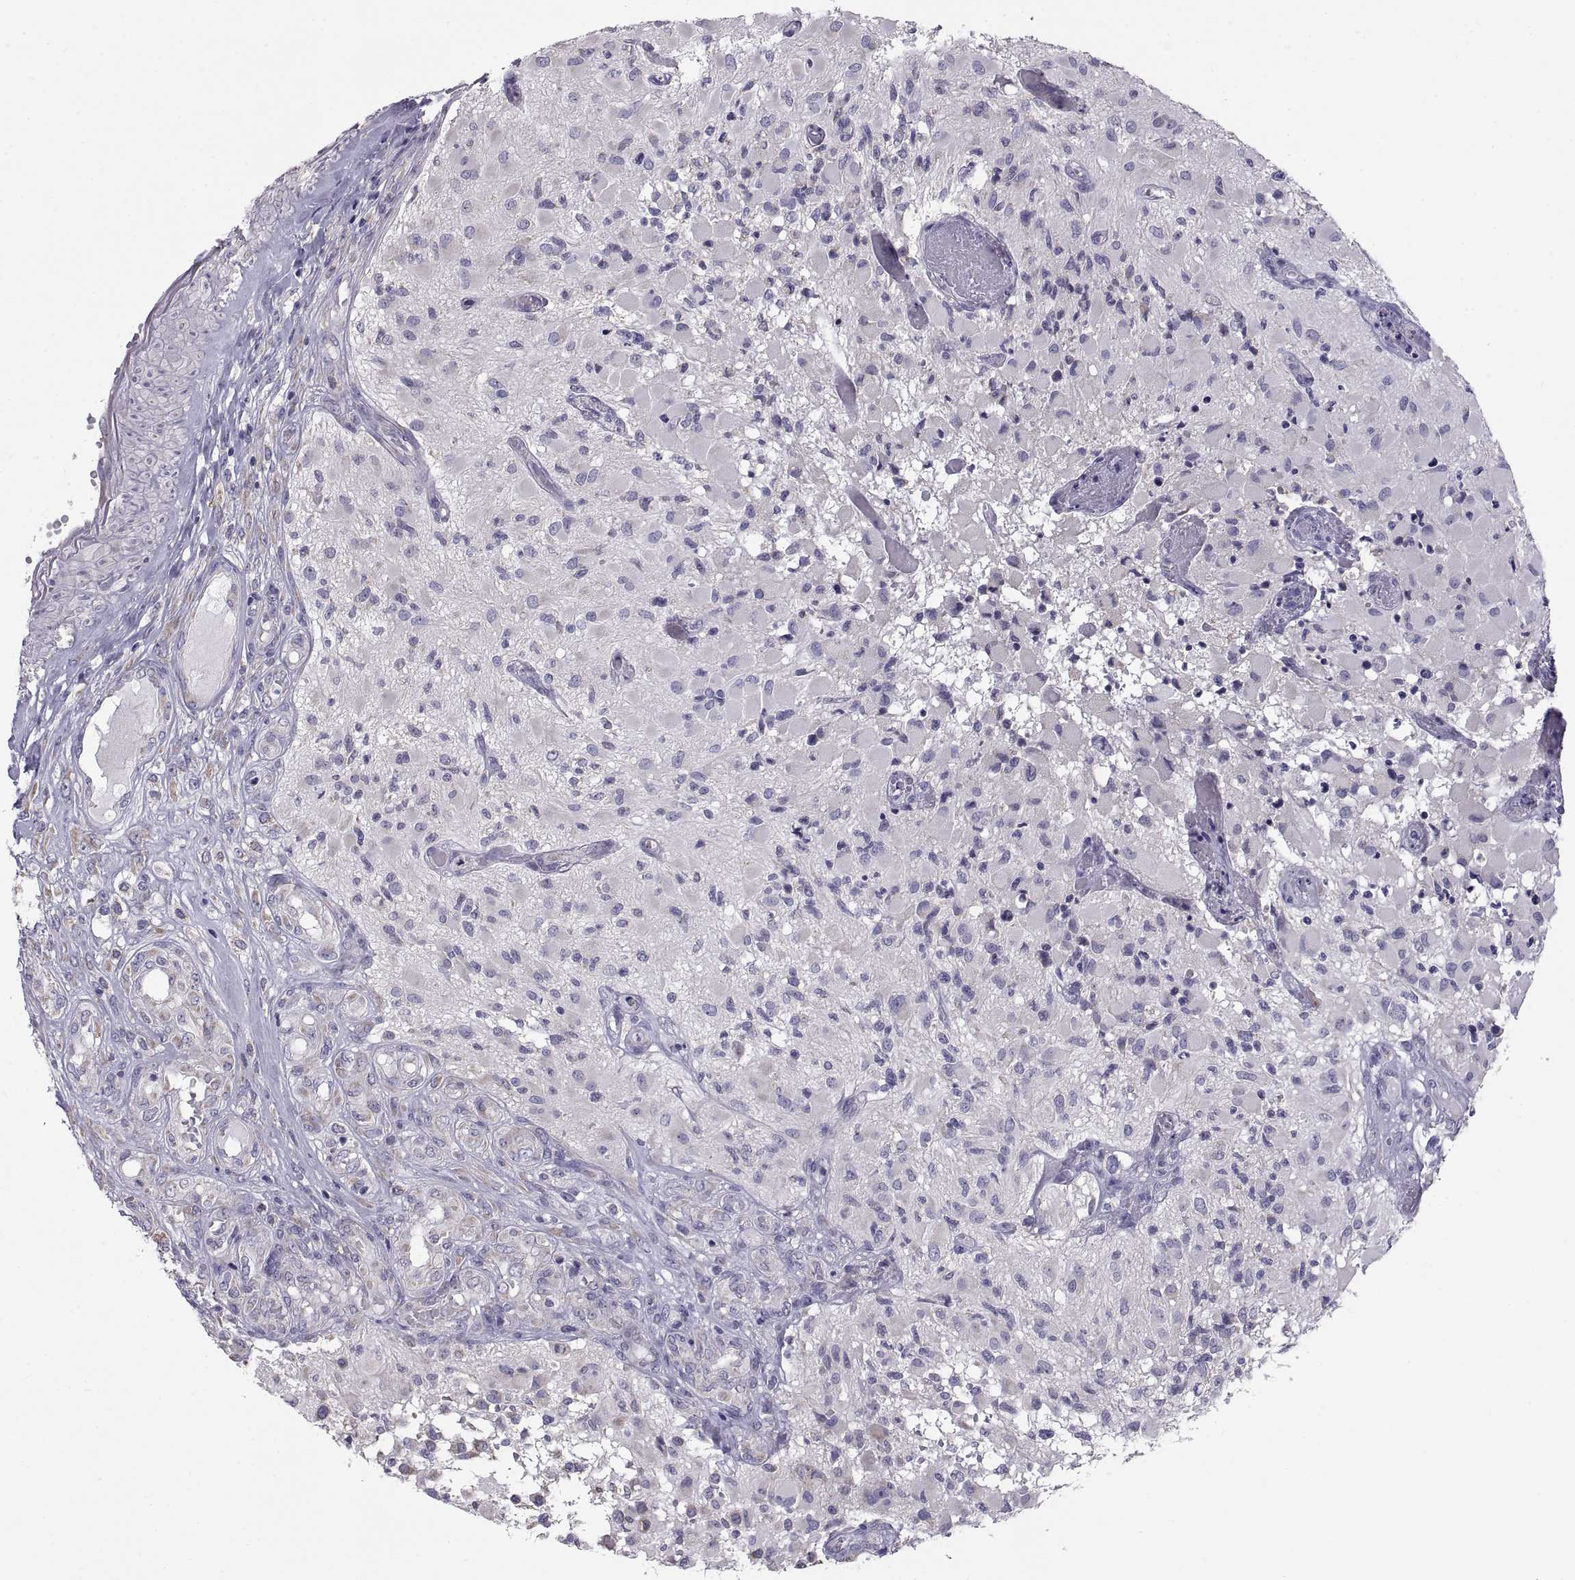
{"staining": {"intensity": "negative", "quantity": "none", "location": "none"}, "tissue": "glioma", "cell_type": "Tumor cells", "image_type": "cancer", "snomed": [{"axis": "morphology", "description": "Glioma, malignant, High grade"}, {"axis": "topography", "description": "Brain"}], "caption": "Tumor cells show no significant expression in malignant high-grade glioma.", "gene": "TNNC1", "patient": {"sex": "female", "age": 63}}